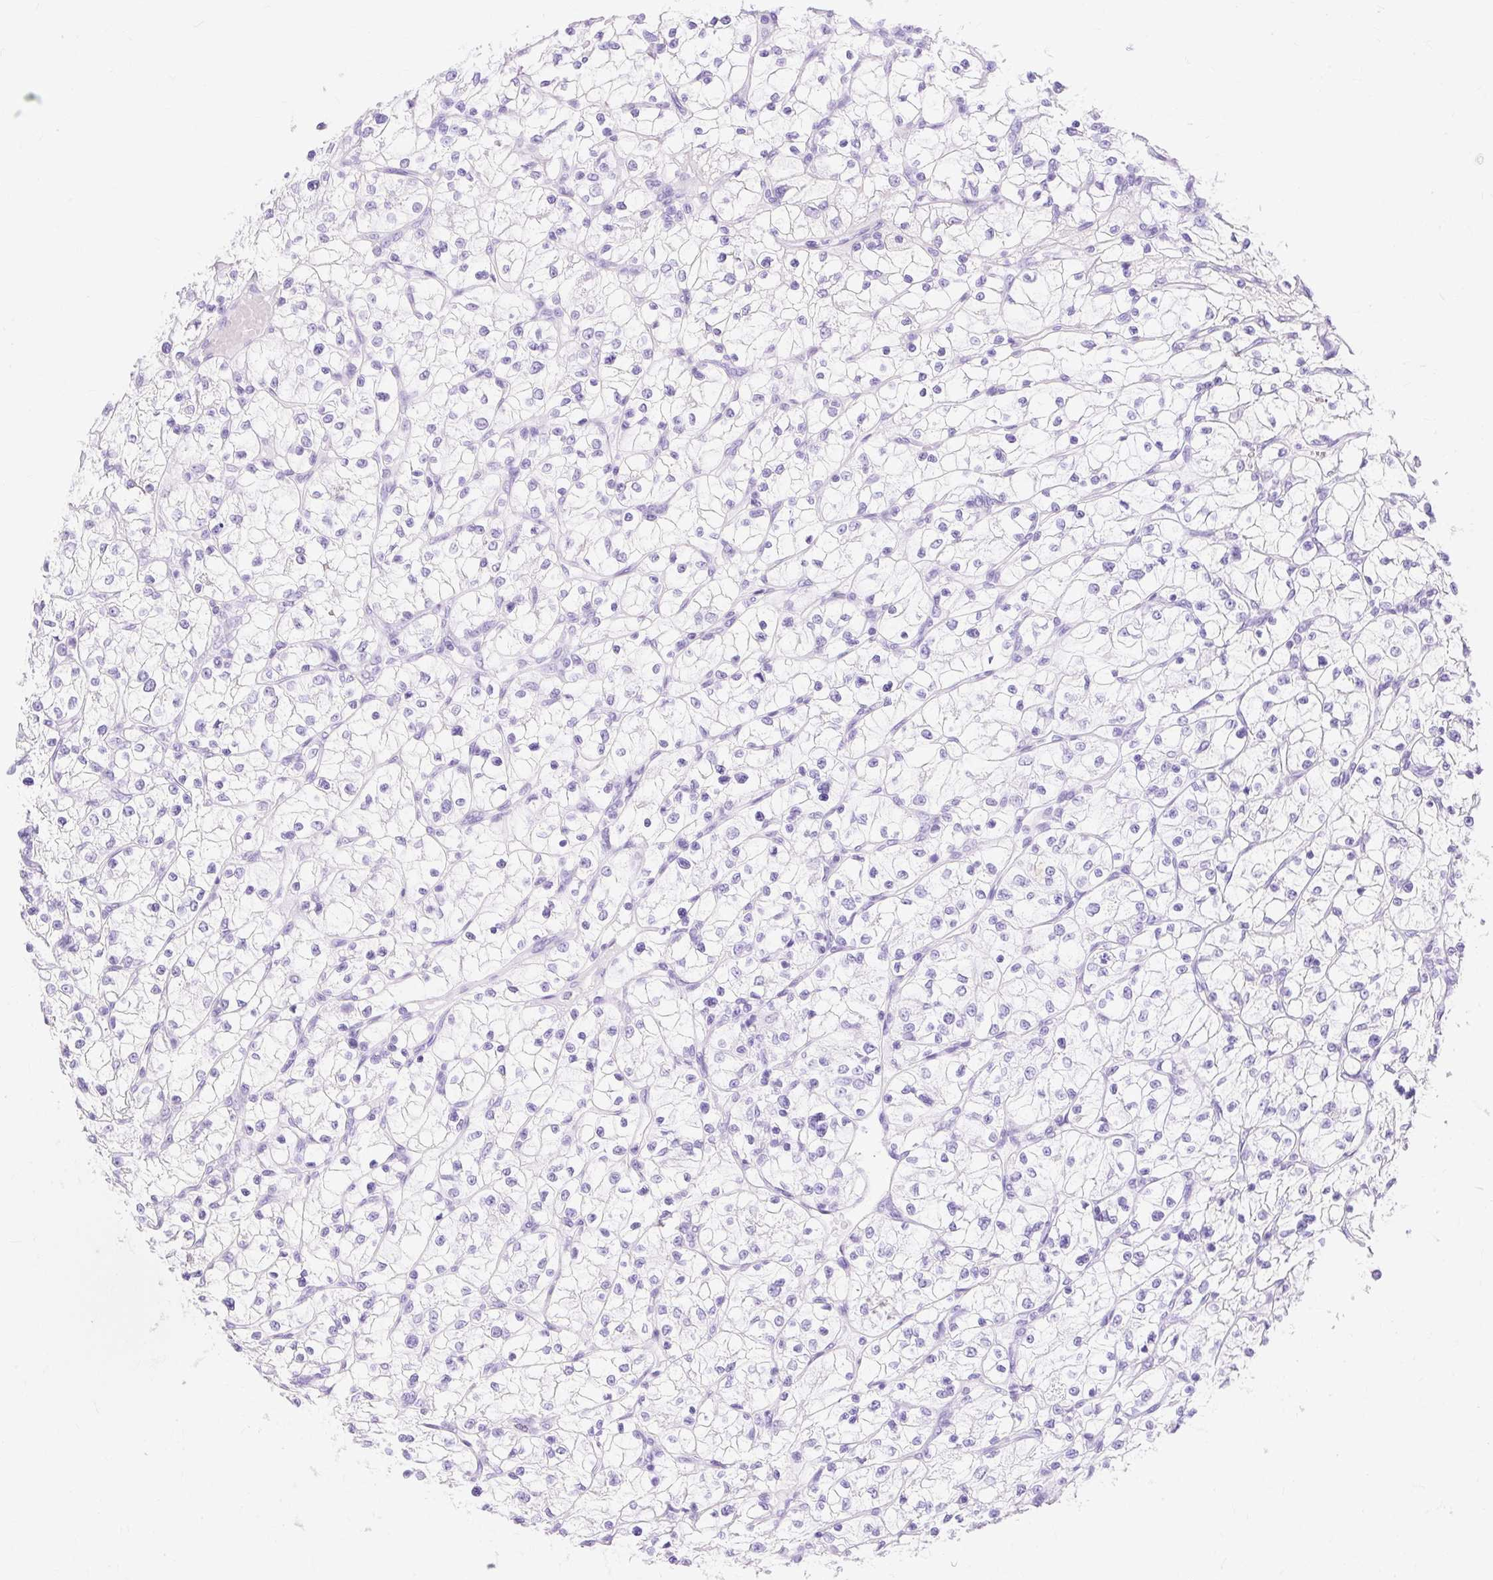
{"staining": {"intensity": "negative", "quantity": "none", "location": "none"}, "tissue": "renal cancer", "cell_type": "Tumor cells", "image_type": "cancer", "snomed": [{"axis": "morphology", "description": "Adenocarcinoma, NOS"}, {"axis": "topography", "description": "Kidney"}], "caption": "Tumor cells are negative for brown protein staining in adenocarcinoma (renal).", "gene": "MBP", "patient": {"sex": "female", "age": 64}}